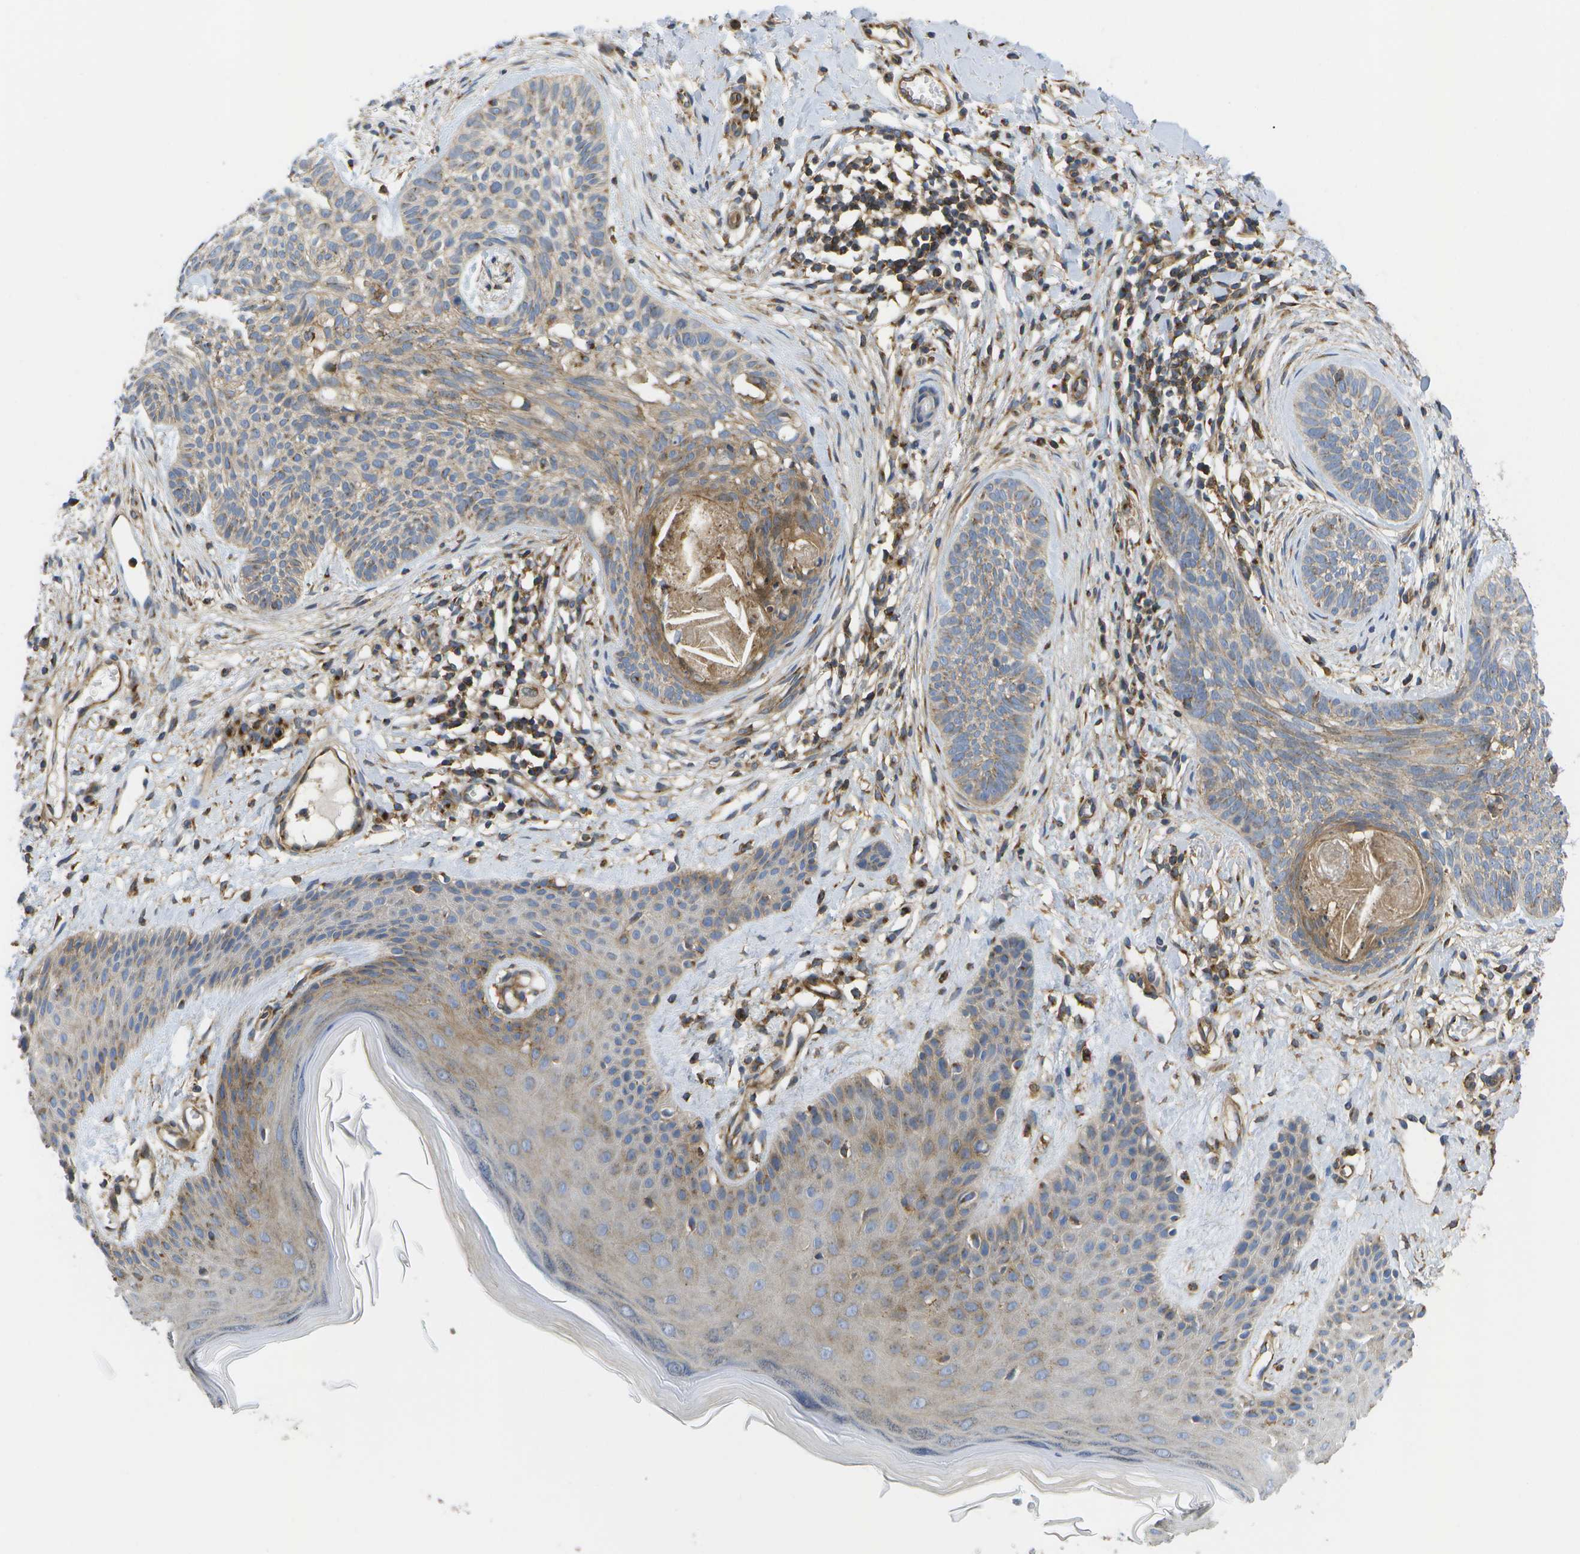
{"staining": {"intensity": "weak", "quantity": "25%-75%", "location": "cytoplasmic/membranous"}, "tissue": "skin cancer", "cell_type": "Tumor cells", "image_type": "cancer", "snomed": [{"axis": "morphology", "description": "Basal cell carcinoma"}, {"axis": "topography", "description": "Skin"}], "caption": "Human basal cell carcinoma (skin) stained for a protein (brown) displays weak cytoplasmic/membranous positive positivity in approximately 25%-75% of tumor cells.", "gene": "BST2", "patient": {"sex": "female", "age": 59}}